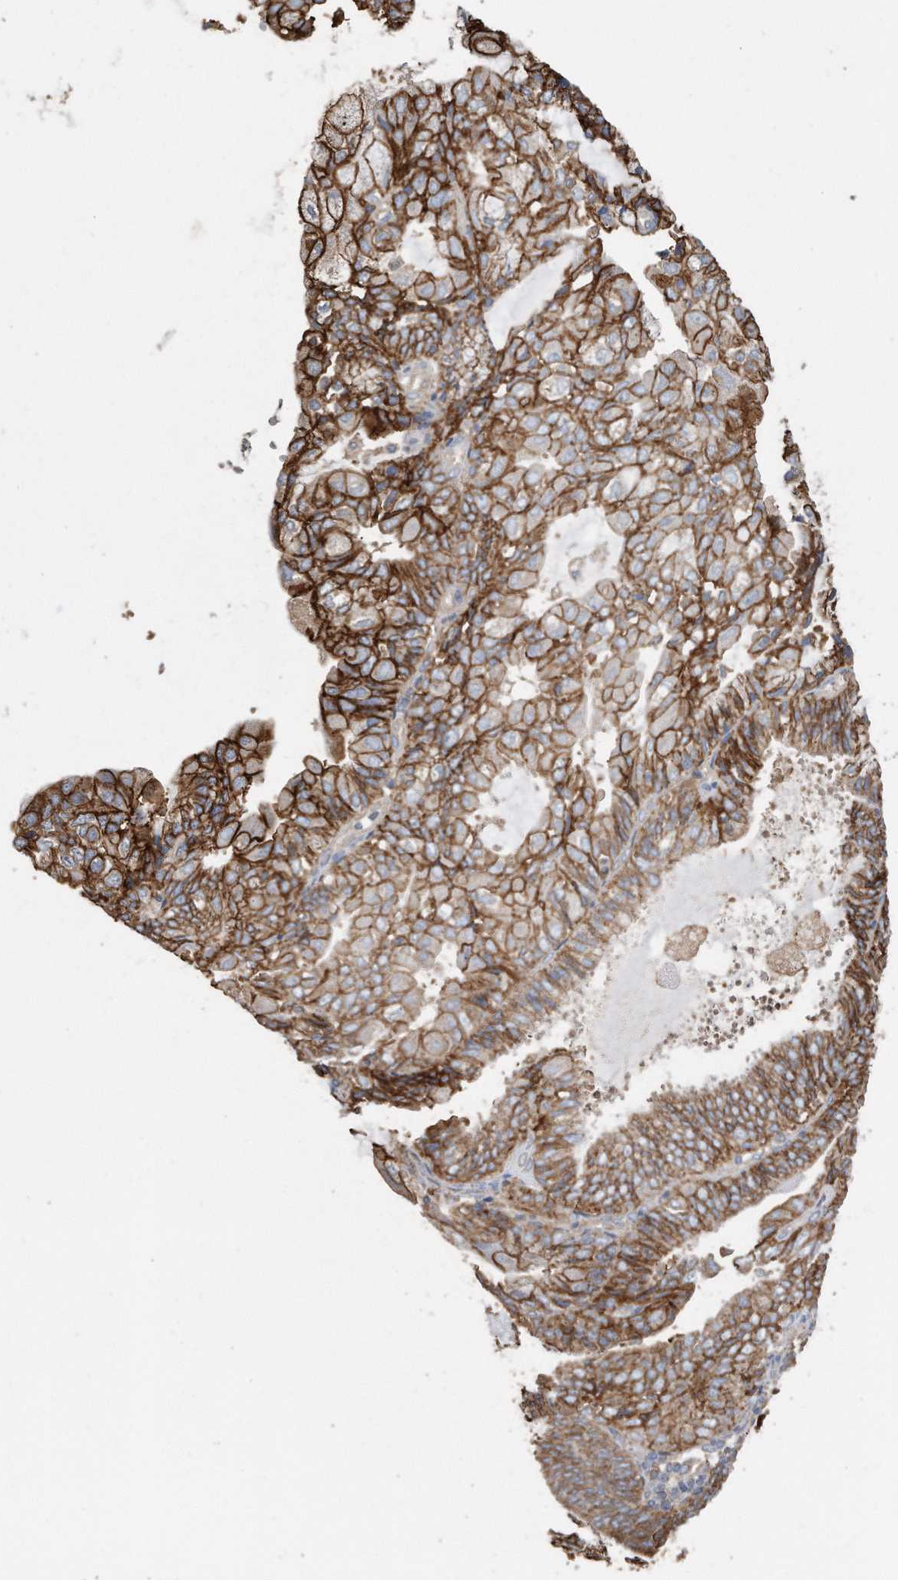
{"staining": {"intensity": "strong", "quantity": ">75%", "location": "cytoplasmic/membranous"}, "tissue": "endometrial cancer", "cell_type": "Tumor cells", "image_type": "cancer", "snomed": [{"axis": "morphology", "description": "Adenocarcinoma, NOS"}, {"axis": "topography", "description": "Endometrium"}], "caption": "A brown stain highlights strong cytoplasmic/membranous expression of a protein in human endometrial adenocarcinoma tumor cells.", "gene": "CDCP1", "patient": {"sex": "female", "age": 81}}